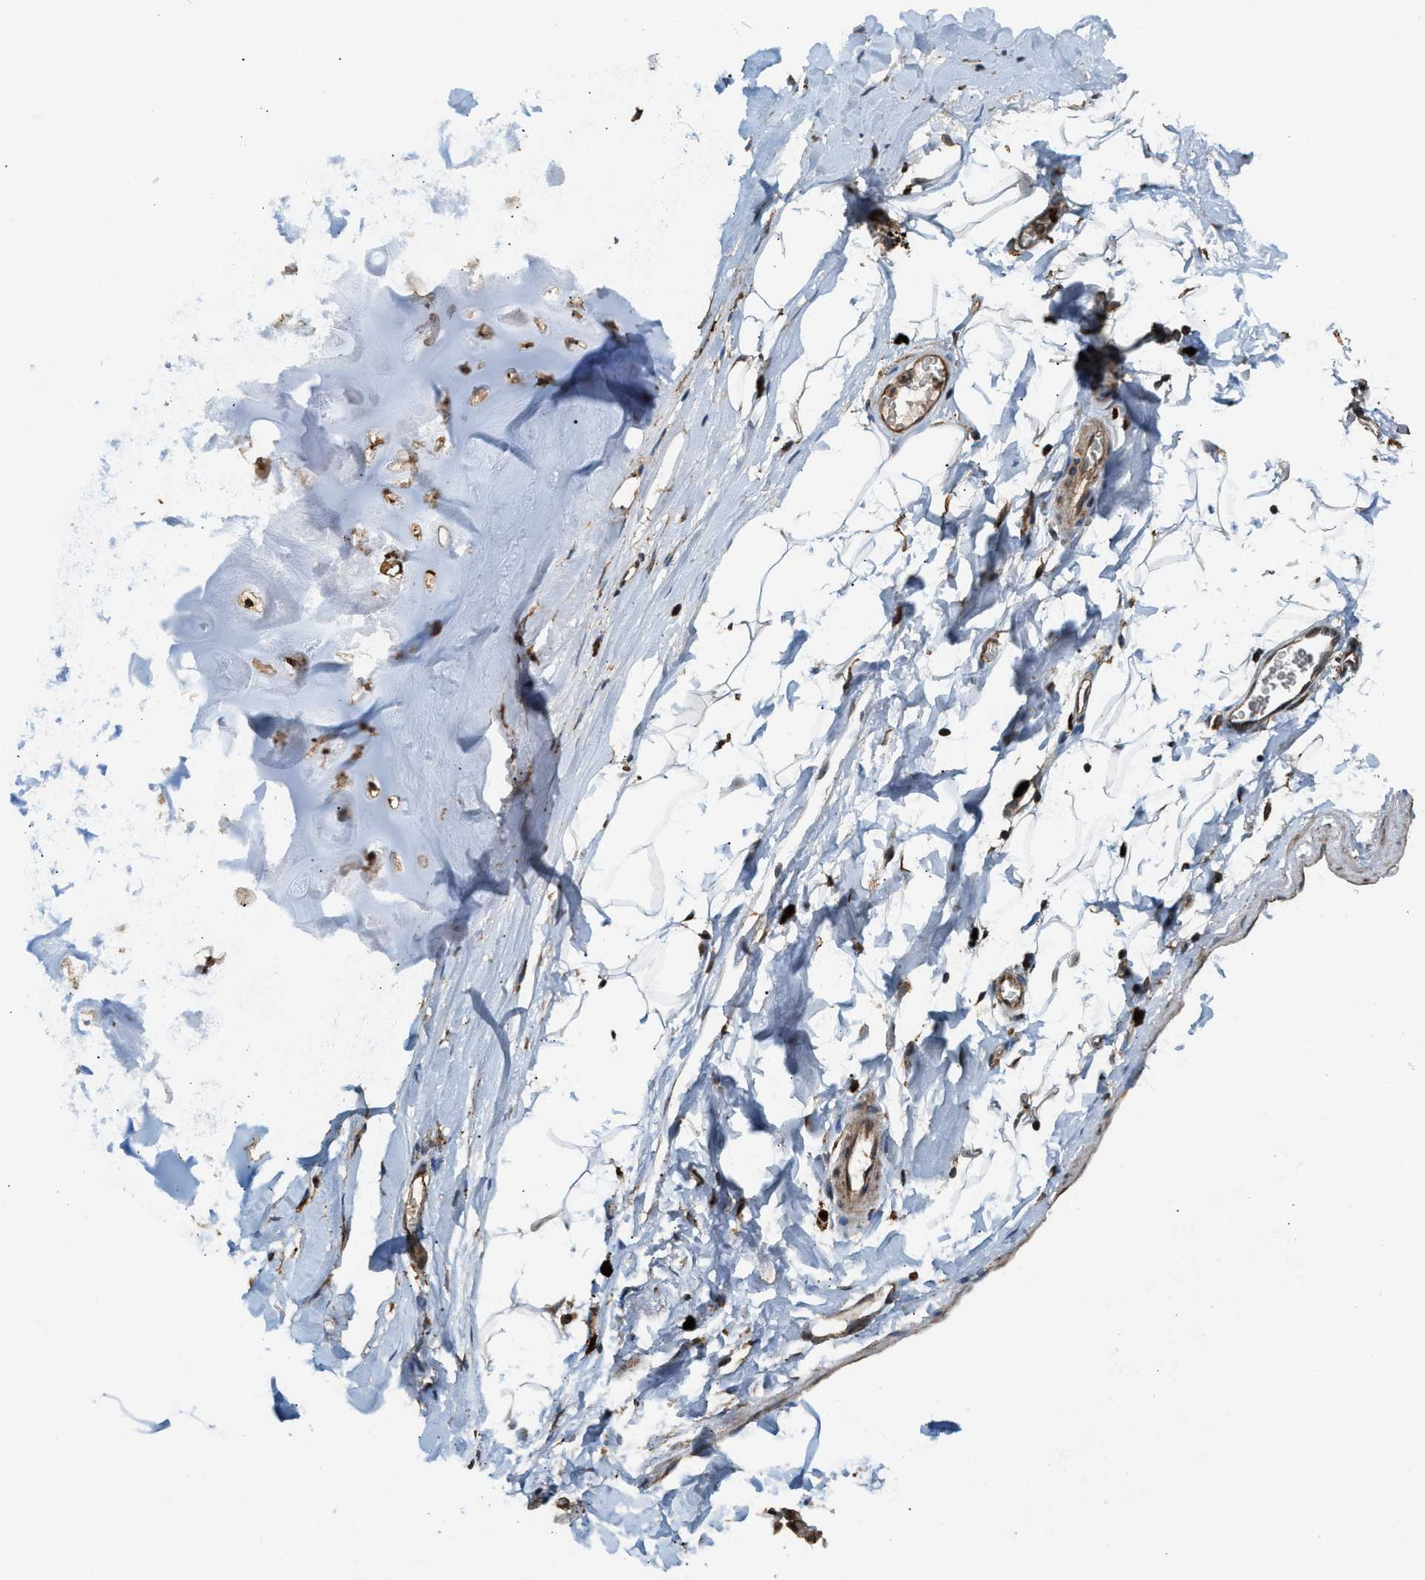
{"staining": {"intensity": "moderate", "quantity": ">75%", "location": "cytoplasmic/membranous"}, "tissue": "adipose tissue", "cell_type": "Adipocytes", "image_type": "normal", "snomed": [{"axis": "morphology", "description": "Normal tissue, NOS"}, {"axis": "topography", "description": "Cartilage tissue"}, {"axis": "topography", "description": "Bronchus"}], "caption": "DAB immunohistochemical staining of benign human adipose tissue displays moderate cytoplasmic/membranous protein expression in approximately >75% of adipocytes.", "gene": "BAIAP2L1", "patient": {"sex": "female", "age": 53}}